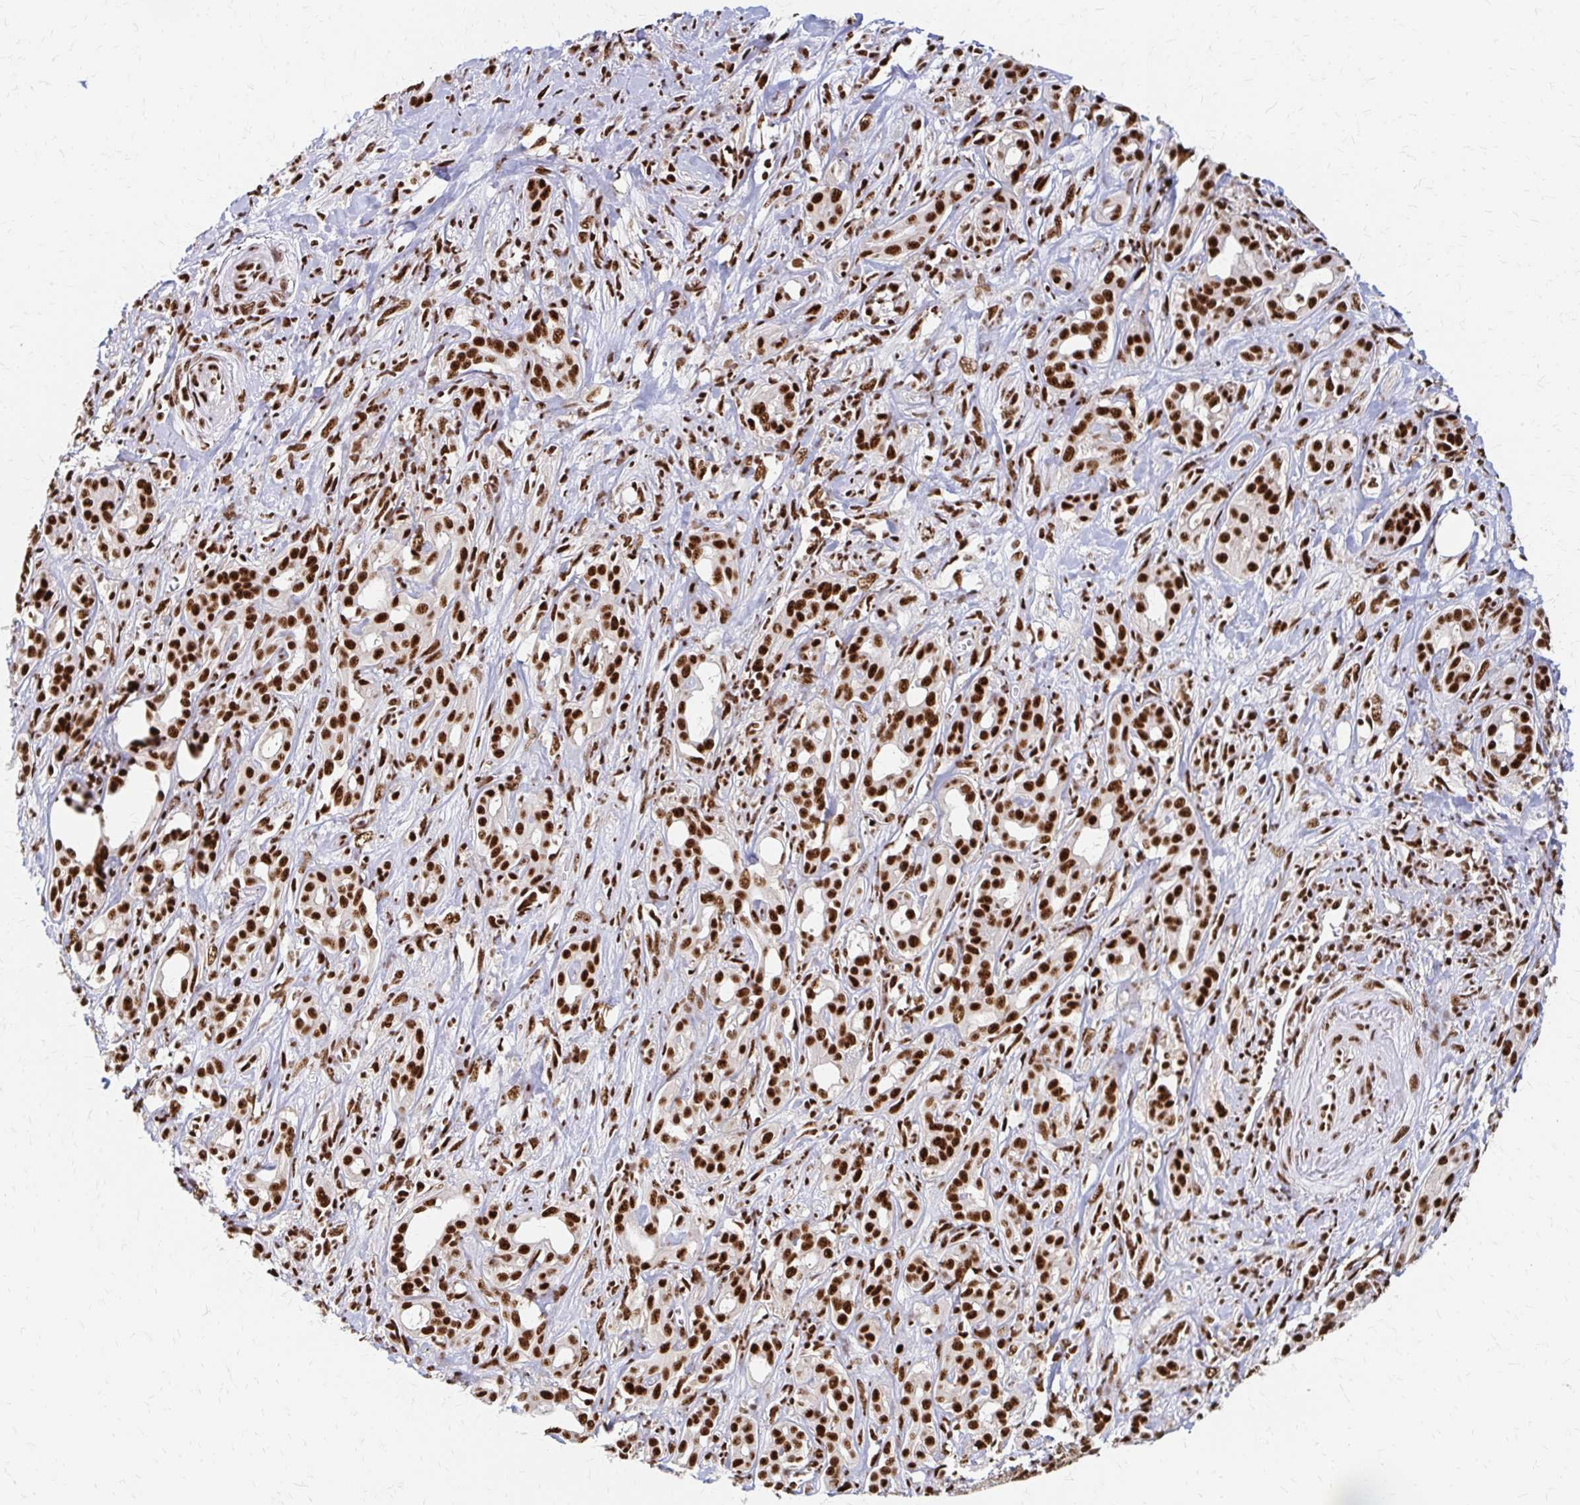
{"staining": {"intensity": "strong", "quantity": ">75%", "location": "nuclear"}, "tissue": "pancreatic cancer", "cell_type": "Tumor cells", "image_type": "cancer", "snomed": [{"axis": "morphology", "description": "Adenocarcinoma, NOS"}, {"axis": "topography", "description": "Pancreas"}], "caption": "Pancreatic adenocarcinoma stained for a protein exhibits strong nuclear positivity in tumor cells.", "gene": "CNKSR3", "patient": {"sex": "male", "age": 61}}